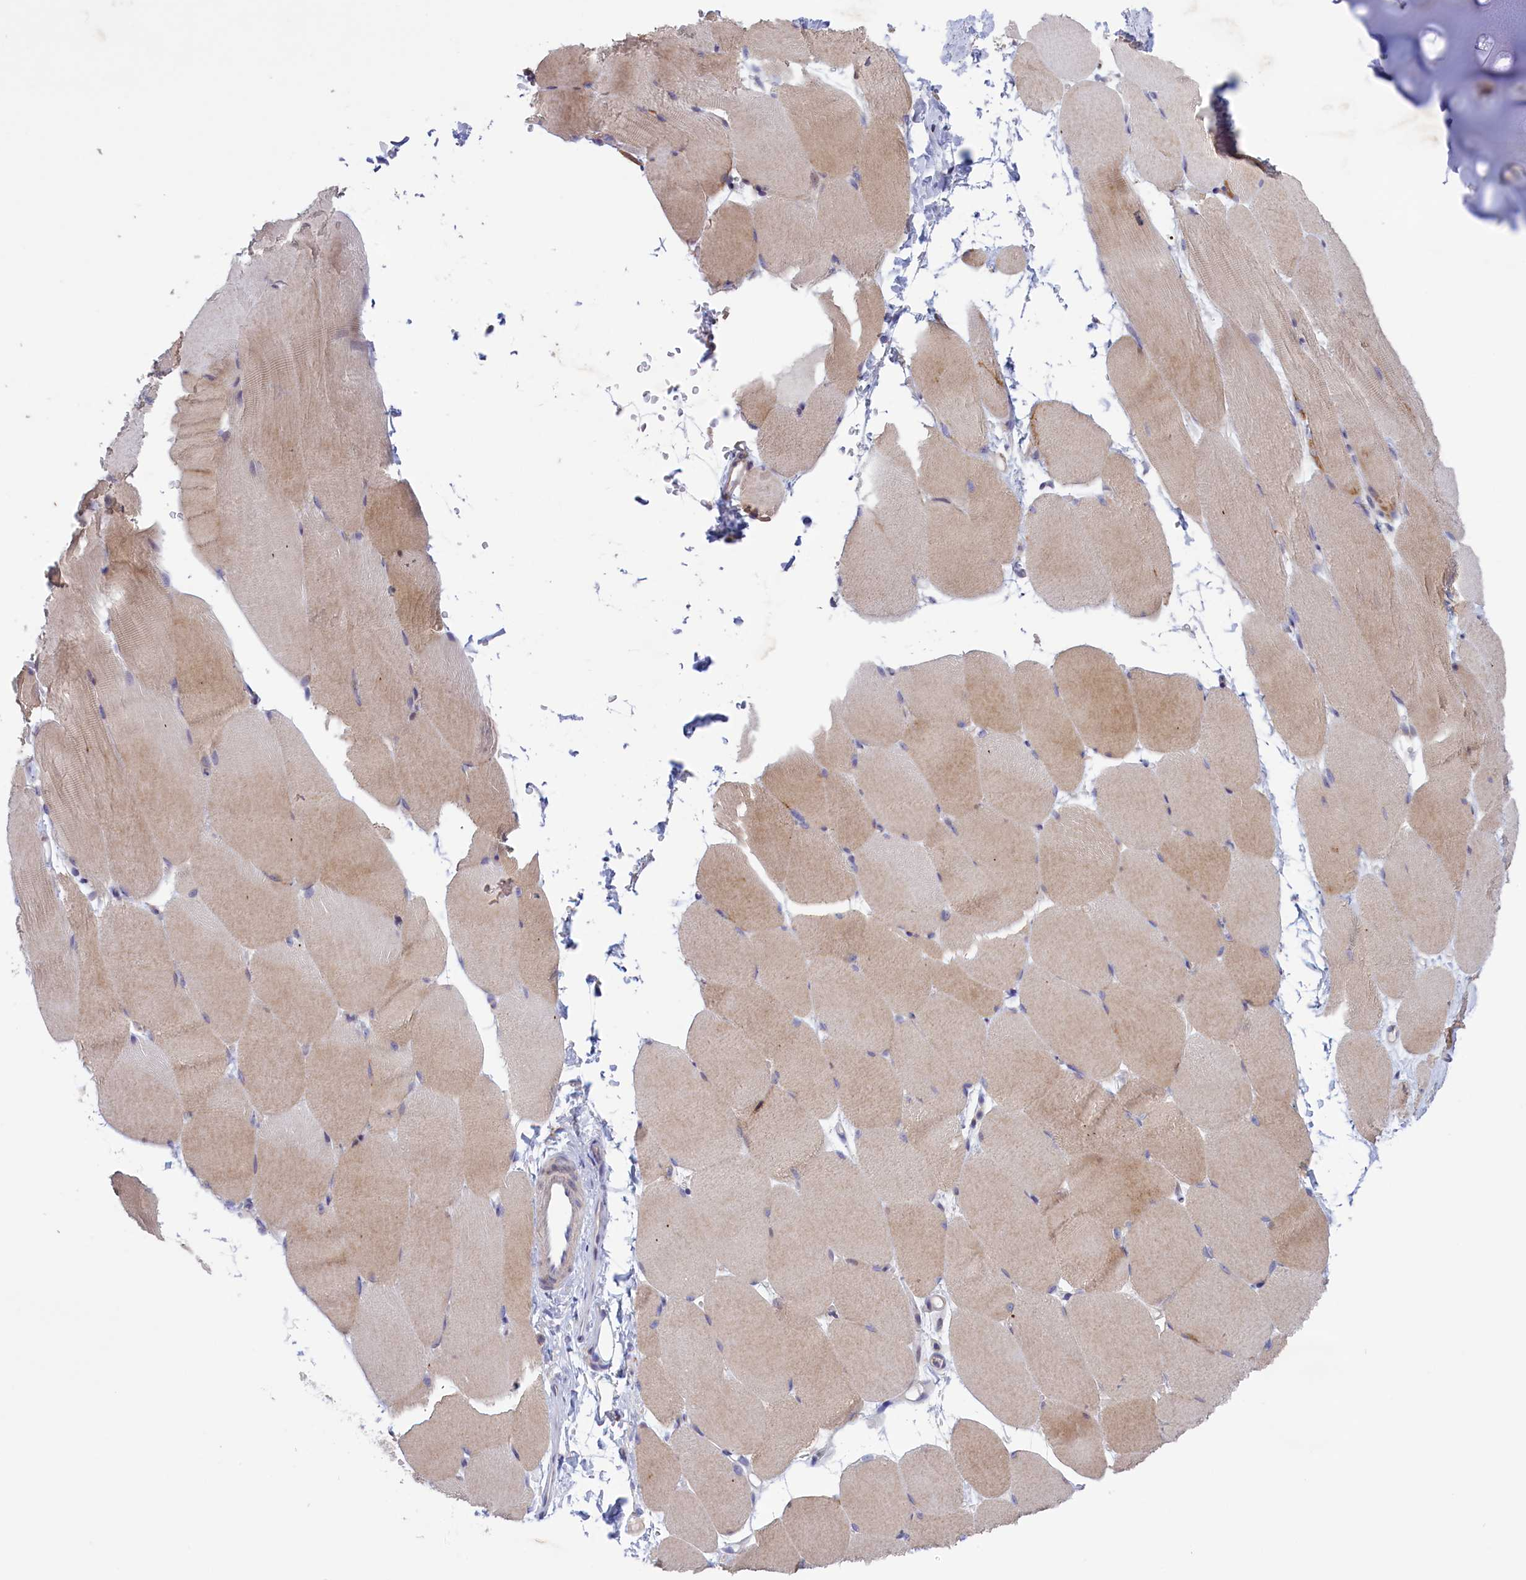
{"staining": {"intensity": "weak", "quantity": "25%-75%", "location": "cytoplasmic/membranous"}, "tissue": "skeletal muscle", "cell_type": "Myocytes", "image_type": "normal", "snomed": [{"axis": "morphology", "description": "Normal tissue, NOS"}, {"axis": "topography", "description": "Skeletal muscle"}, {"axis": "topography", "description": "Parathyroid gland"}], "caption": "High-power microscopy captured an immunohistochemistry histopathology image of benign skeletal muscle, revealing weak cytoplasmic/membranous expression in approximately 25%-75% of myocytes. Nuclei are stained in blue.", "gene": "CORO2A", "patient": {"sex": "female", "age": 37}}